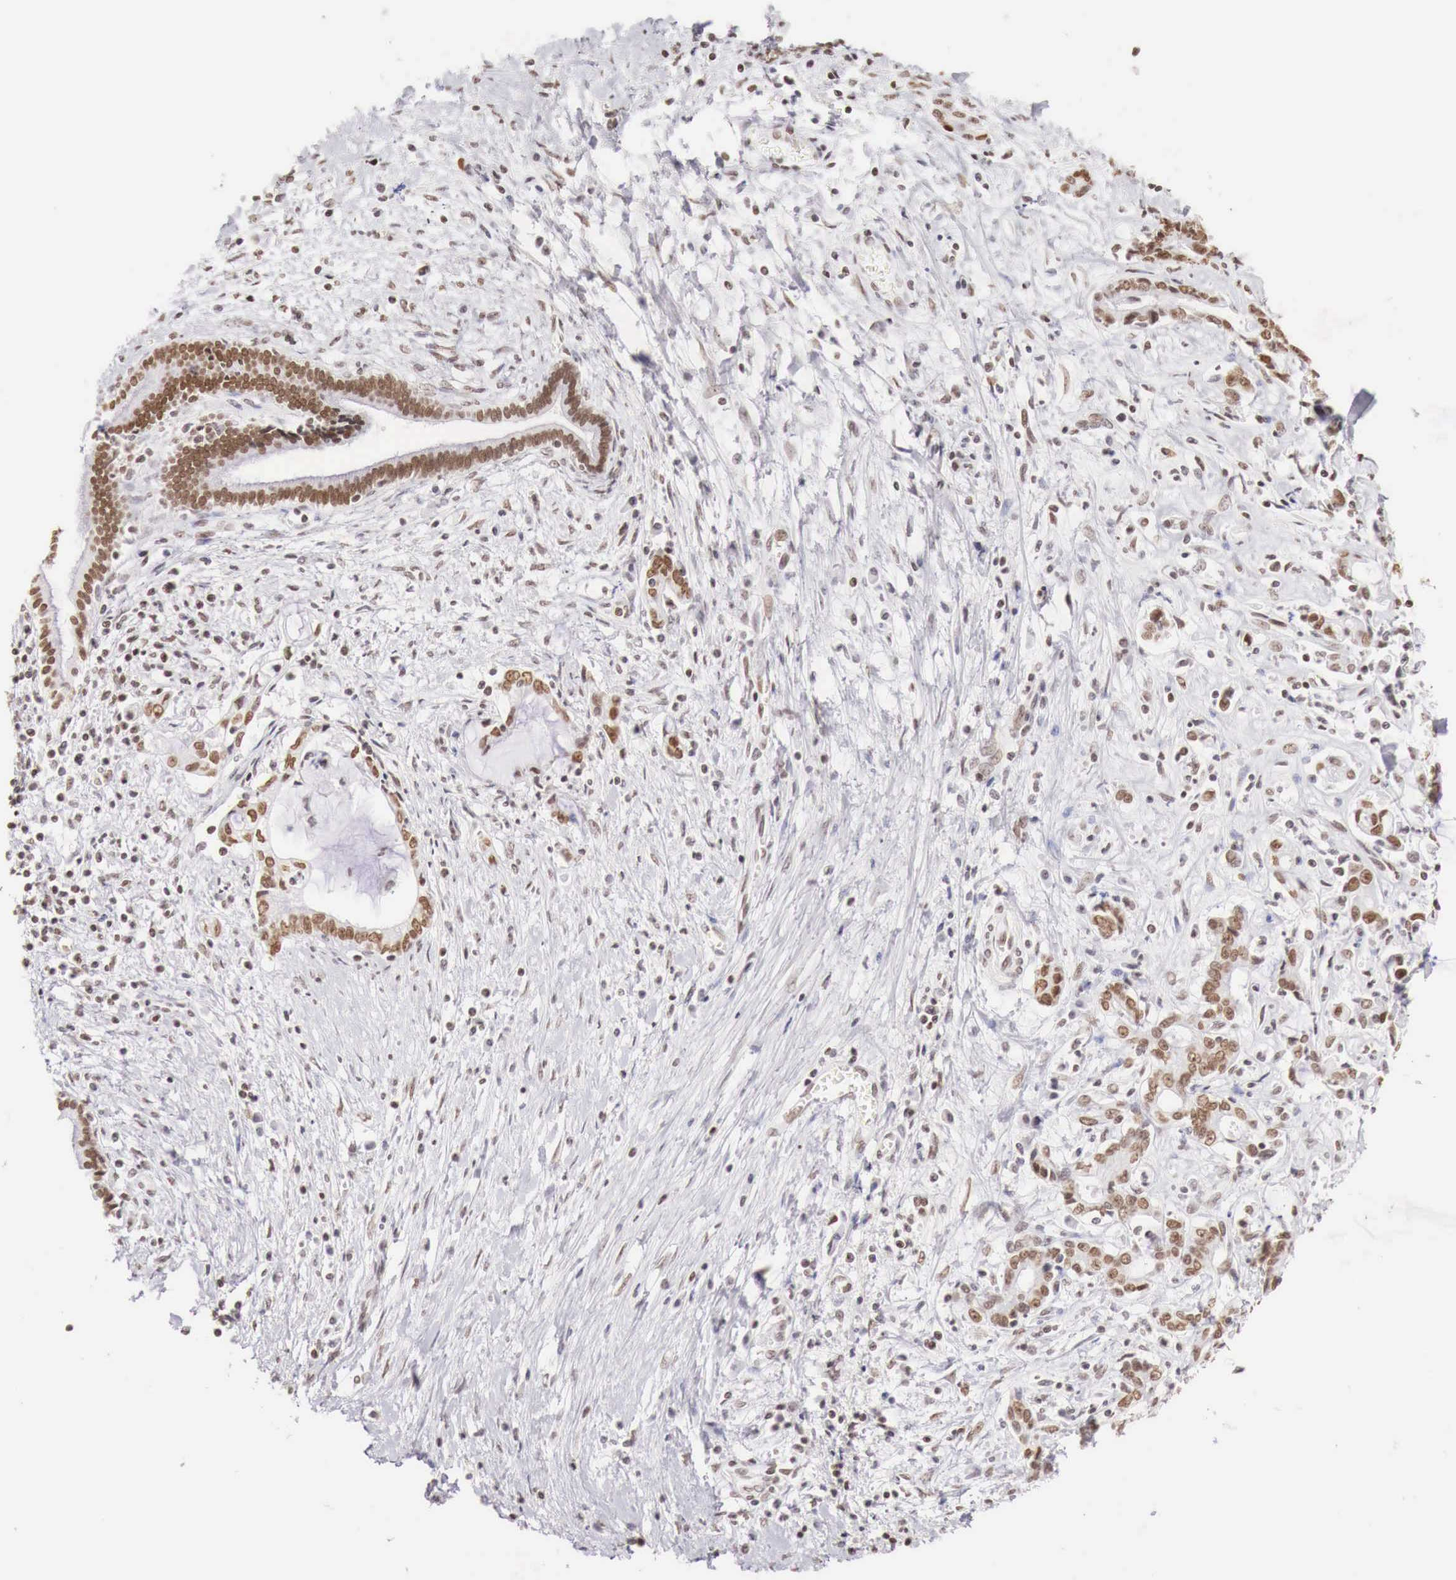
{"staining": {"intensity": "moderate", "quantity": "25%-75%", "location": "nuclear"}, "tissue": "liver cancer", "cell_type": "Tumor cells", "image_type": "cancer", "snomed": [{"axis": "morphology", "description": "Cholangiocarcinoma"}, {"axis": "topography", "description": "Liver"}], "caption": "Tumor cells demonstrate moderate nuclear positivity in approximately 25%-75% of cells in cholangiocarcinoma (liver). The staining was performed using DAB, with brown indicating positive protein expression. Nuclei are stained blue with hematoxylin.", "gene": "PHF14", "patient": {"sex": "male", "age": 57}}